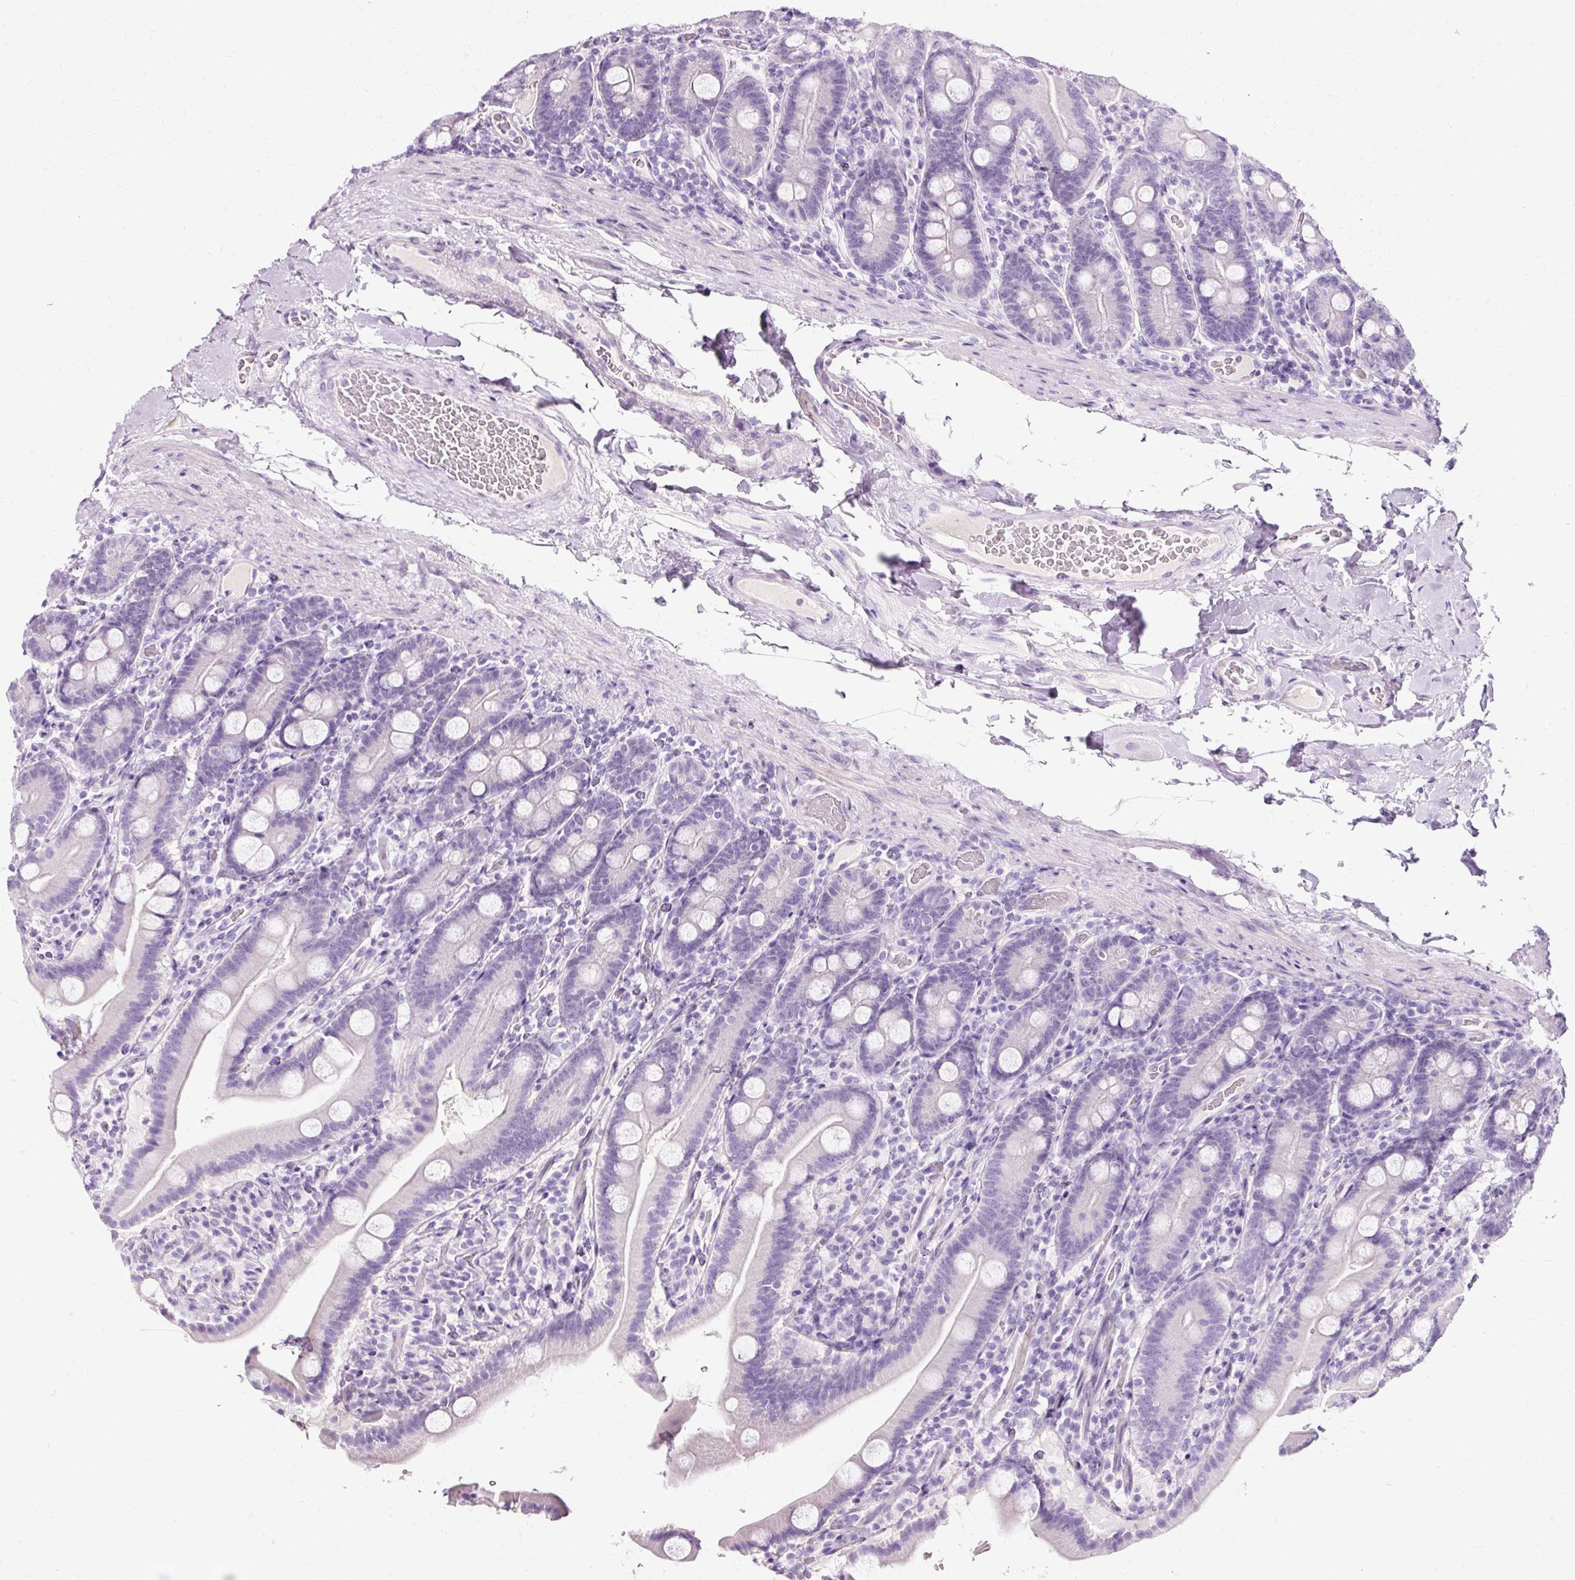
{"staining": {"intensity": "negative", "quantity": "none", "location": "none"}, "tissue": "duodenum", "cell_type": "Glandular cells", "image_type": "normal", "snomed": [{"axis": "morphology", "description": "Normal tissue, NOS"}, {"axis": "topography", "description": "Duodenum"}], "caption": "Glandular cells are negative for brown protein staining in normal duodenum. (DAB (3,3'-diaminobenzidine) IHC visualized using brightfield microscopy, high magnification).", "gene": "CLDN25", "patient": {"sex": "male", "age": 55}}